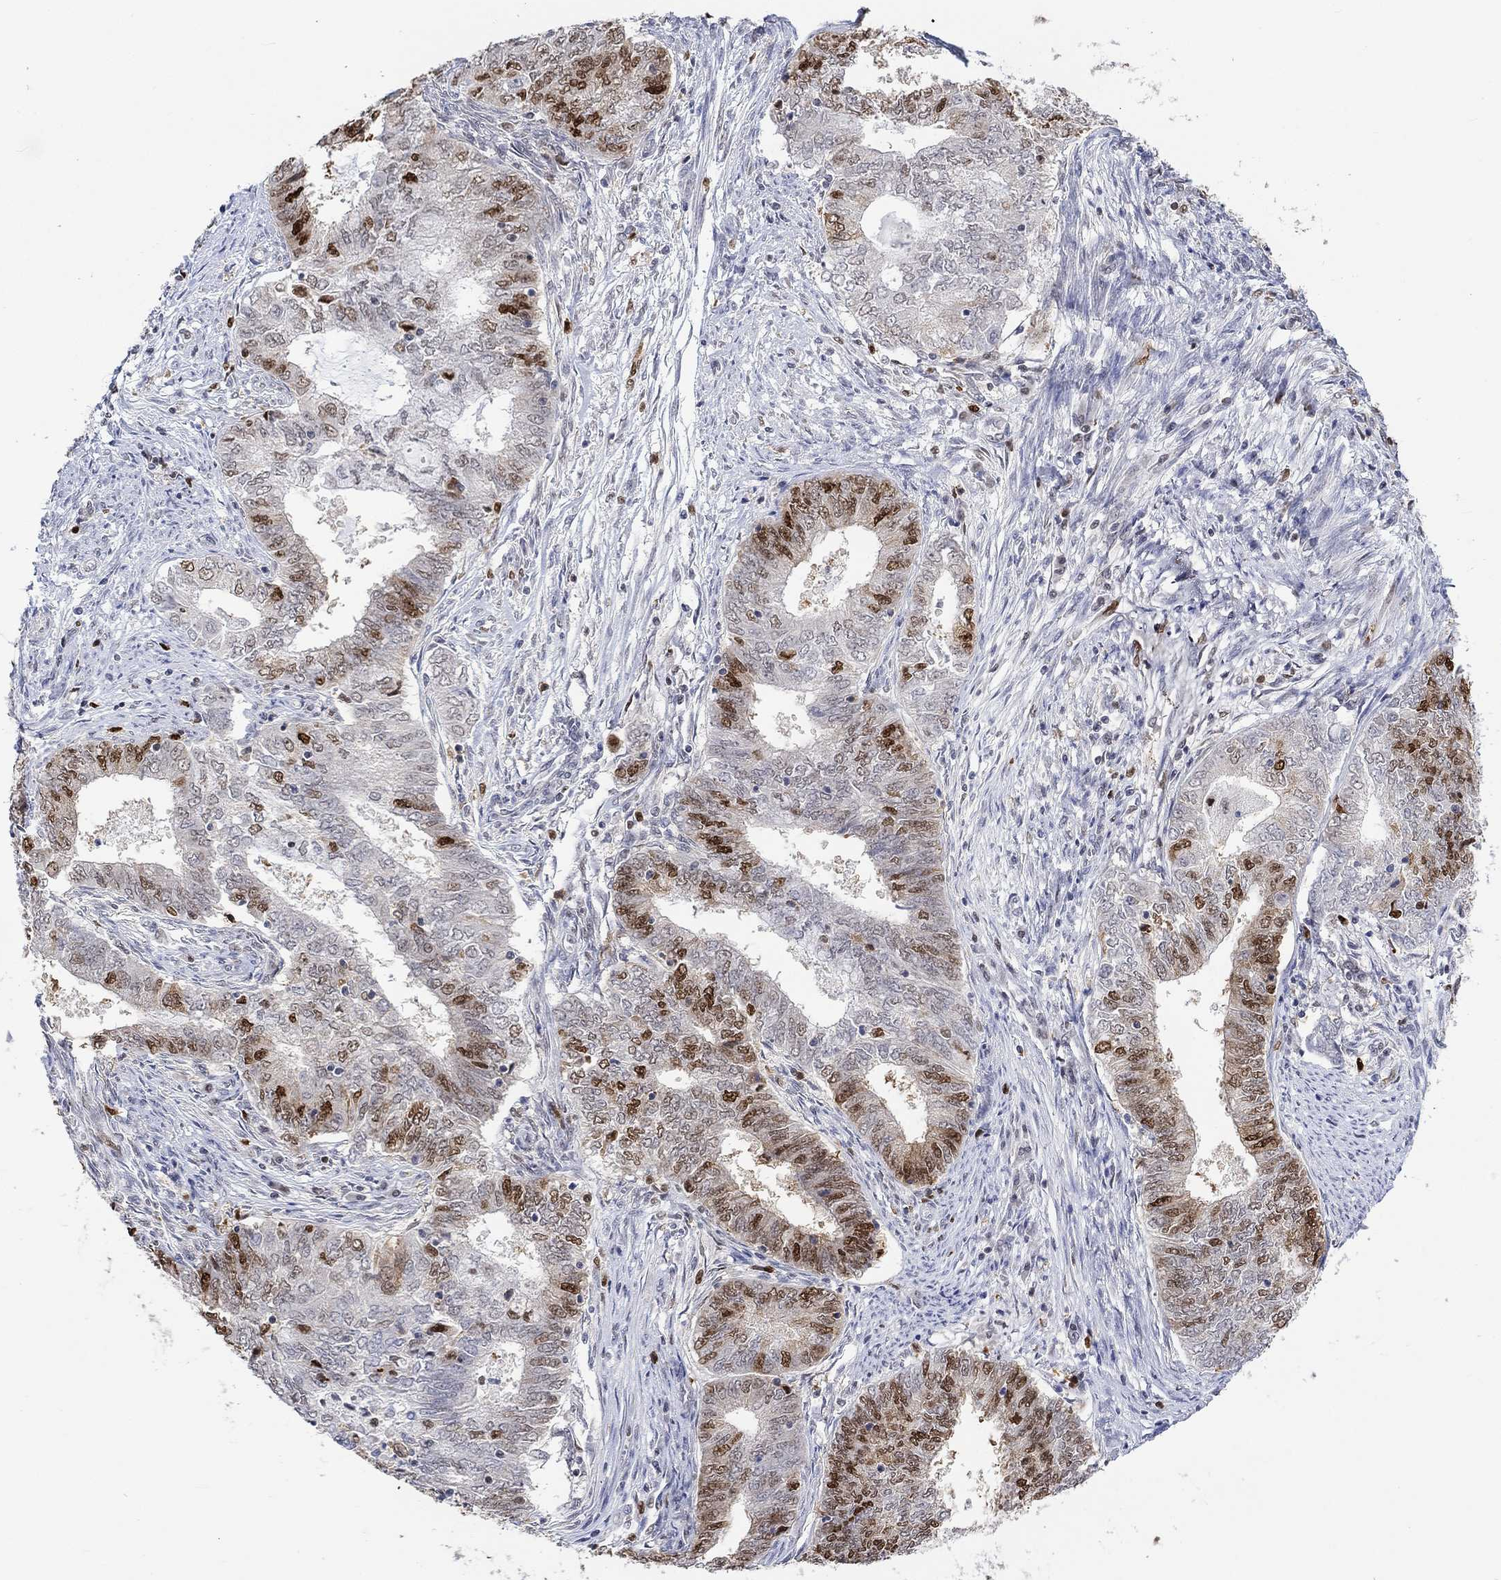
{"staining": {"intensity": "strong", "quantity": "25%-75%", "location": "nuclear"}, "tissue": "endometrial cancer", "cell_type": "Tumor cells", "image_type": "cancer", "snomed": [{"axis": "morphology", "description": "Adenocarcinoma, NOS"}, {"axis": "topography", "description": "Endometrium"}], "caption": "IHC histopathology image of endometrial adenocarcinoma stained for a protein (brown), which reveals high levels of strong nuclear positivity in about 25%-75% of tumor cells.", "gene": "RAD54L2", "patient": {"sex": "female", "age": 62}}